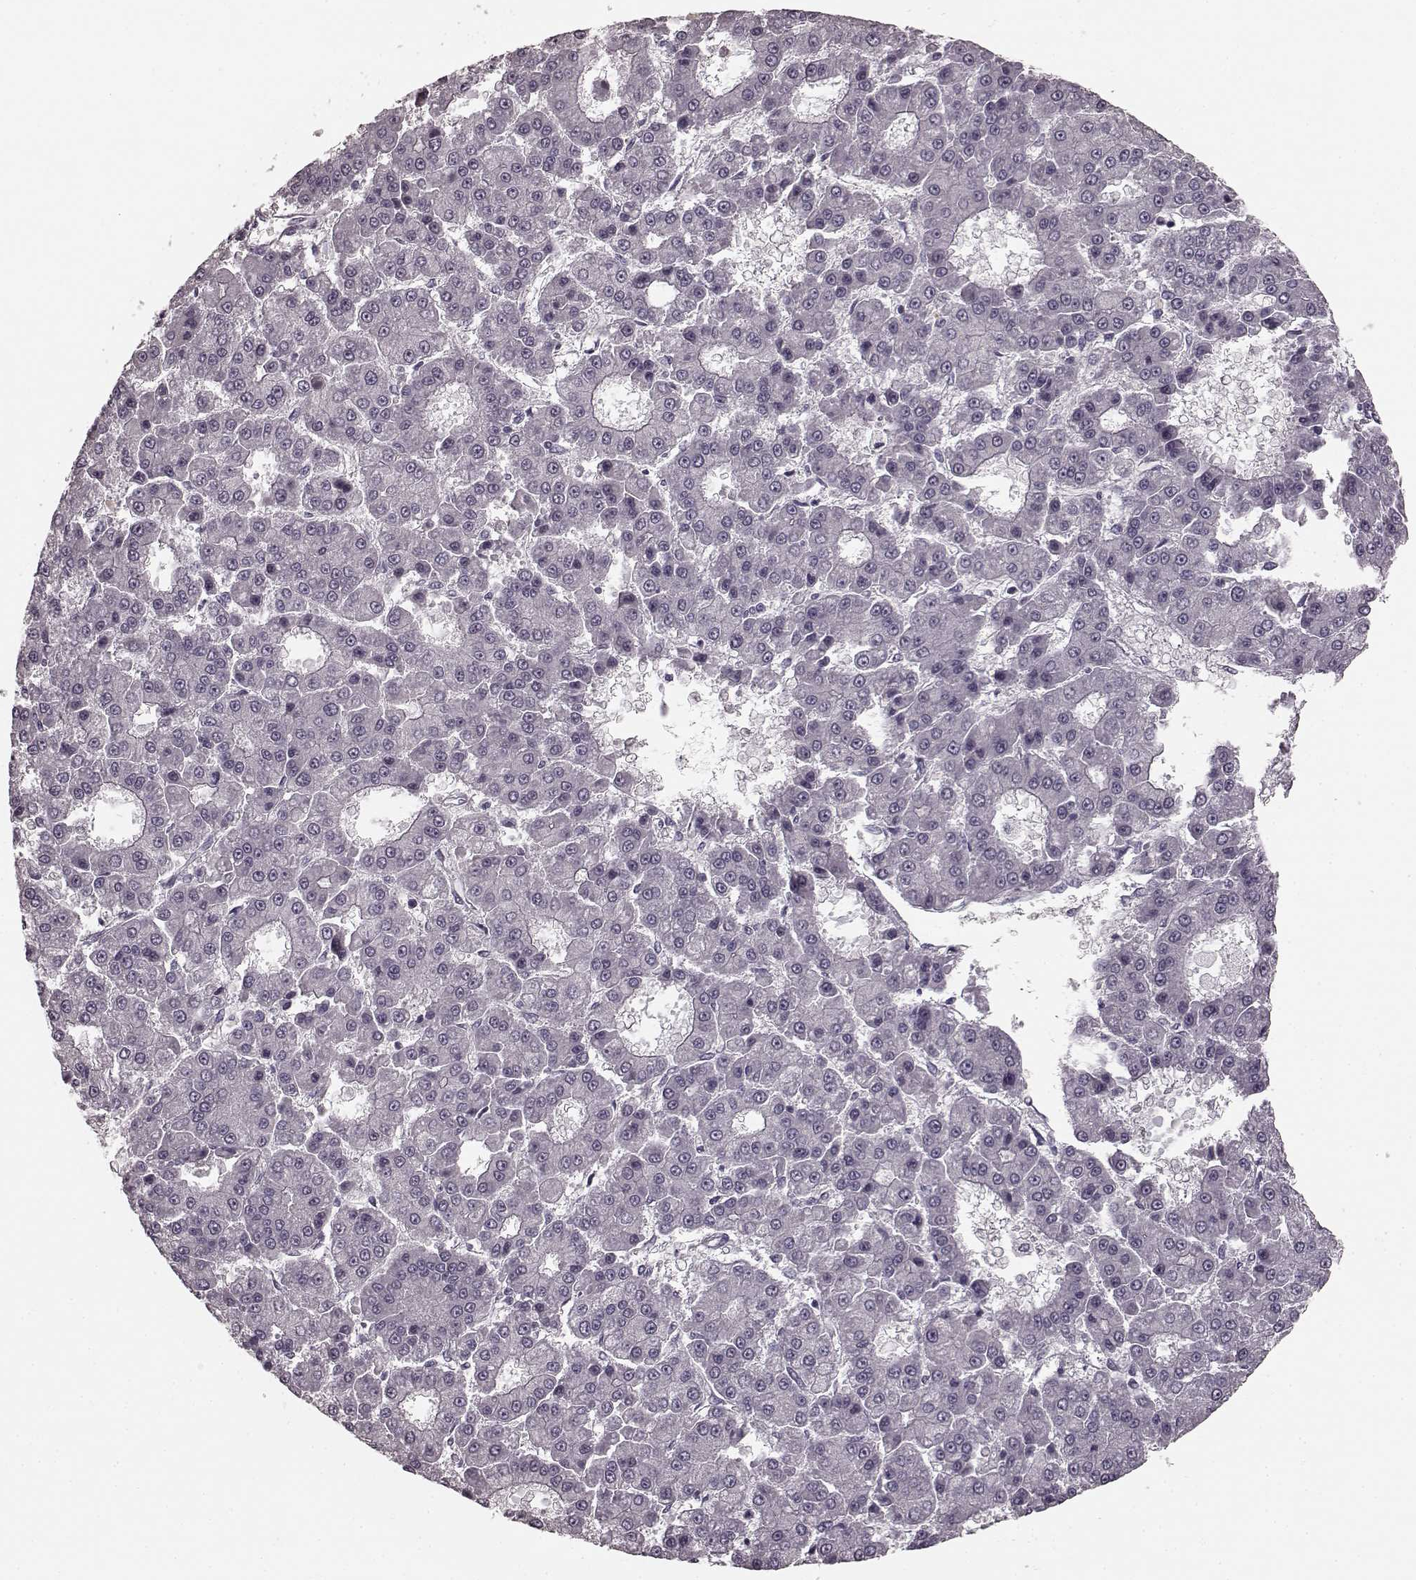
{"staining": {"intensity": "negative", "quantity": "none", "location": "none"}, "tissue": "liver cancer", "cell_type": "Tumor cells", "image_type": "cancer", "snomed": [{"axis": "morphology", "description": "Carcinoma, Hepatocellular, NOS"}, {"axis": "topography", "description": "Liver"}], "caption": "IHC micrograph of human hepatocellular carcinoma (liver) stained for a protein (brown), which exhibits no staining in tumor cells.", "gene": "PRKCE", "patient": {"sex": "male", "age": 70}}